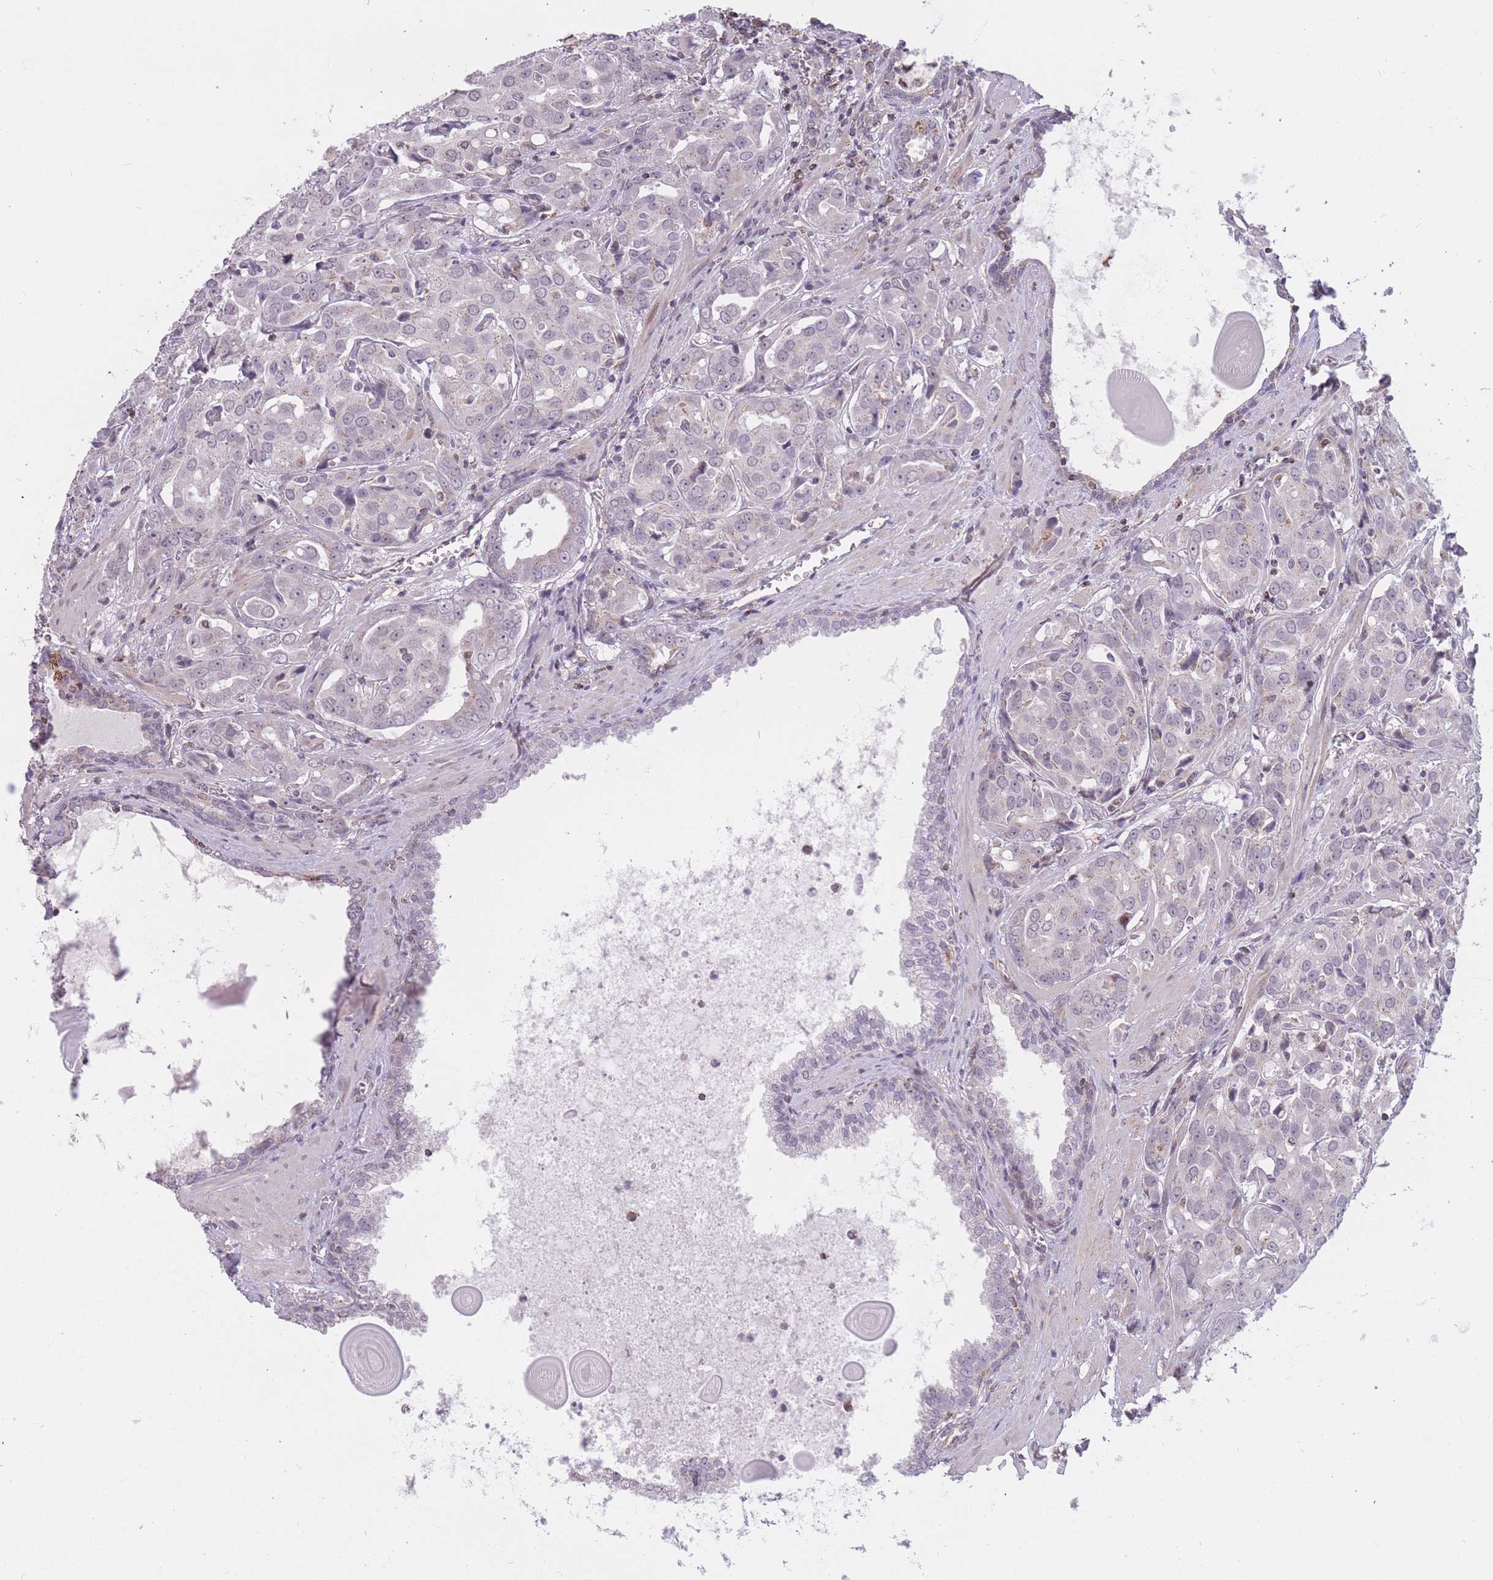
{"staining": {"intensity": "negative", "quantity": "none", "location": "none"}, "tissue": "prostate cancer", "cell_type": "Tumor cells", "image_type": "cancer", "snomed": [{"axis": "morphology", "description": "Adenocarcinoma, High grade"}, {"axis": "topography", "description": "Prostate"}], "caption": "Tumor cells are negative for protein expression in human prostate high-grade adenocarcinoma.", "gene": "DPYSL4", "patient": {"sex": "male", "age": 68}}